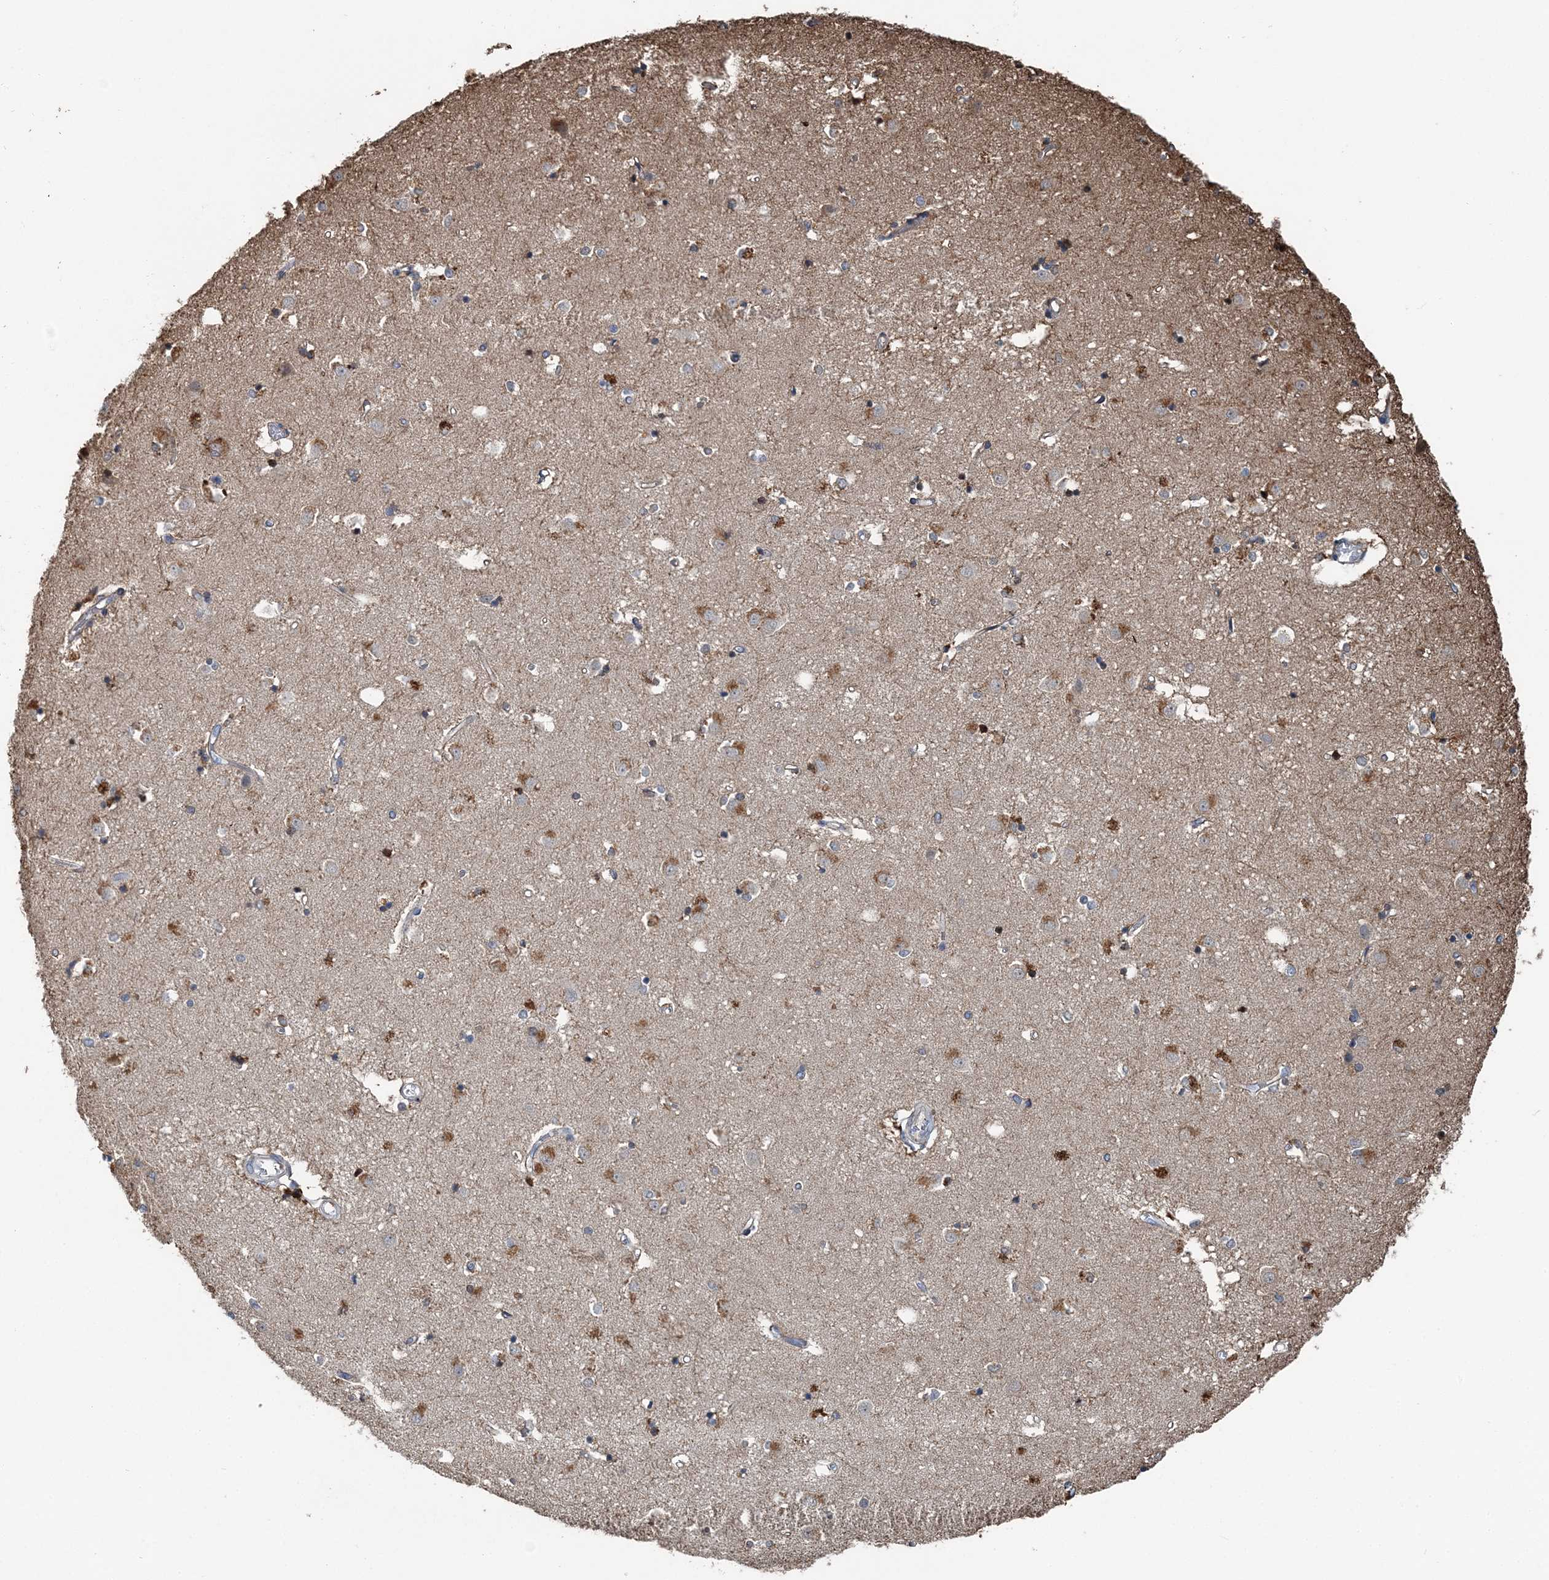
{"staining": {"intensity": "moderate", "quantity": "<25%", "location": "cytoplasmic/membranous"}, "tissue": "caudate", "cell_type": "Glial cells", "image_type": "normal", "snomed": [{"axis": "morphology", "description": "Normal tissue, NOS"}, {"axis": "topography", "description": "Lateral ventricle wall"}], "caption": "Moderate cytoplasmic/membranous protein positivity is identified in about <25% of glial cells in caudate.", "gene": "SPOPL", "patient": {"sex": "male", "age": 45}}